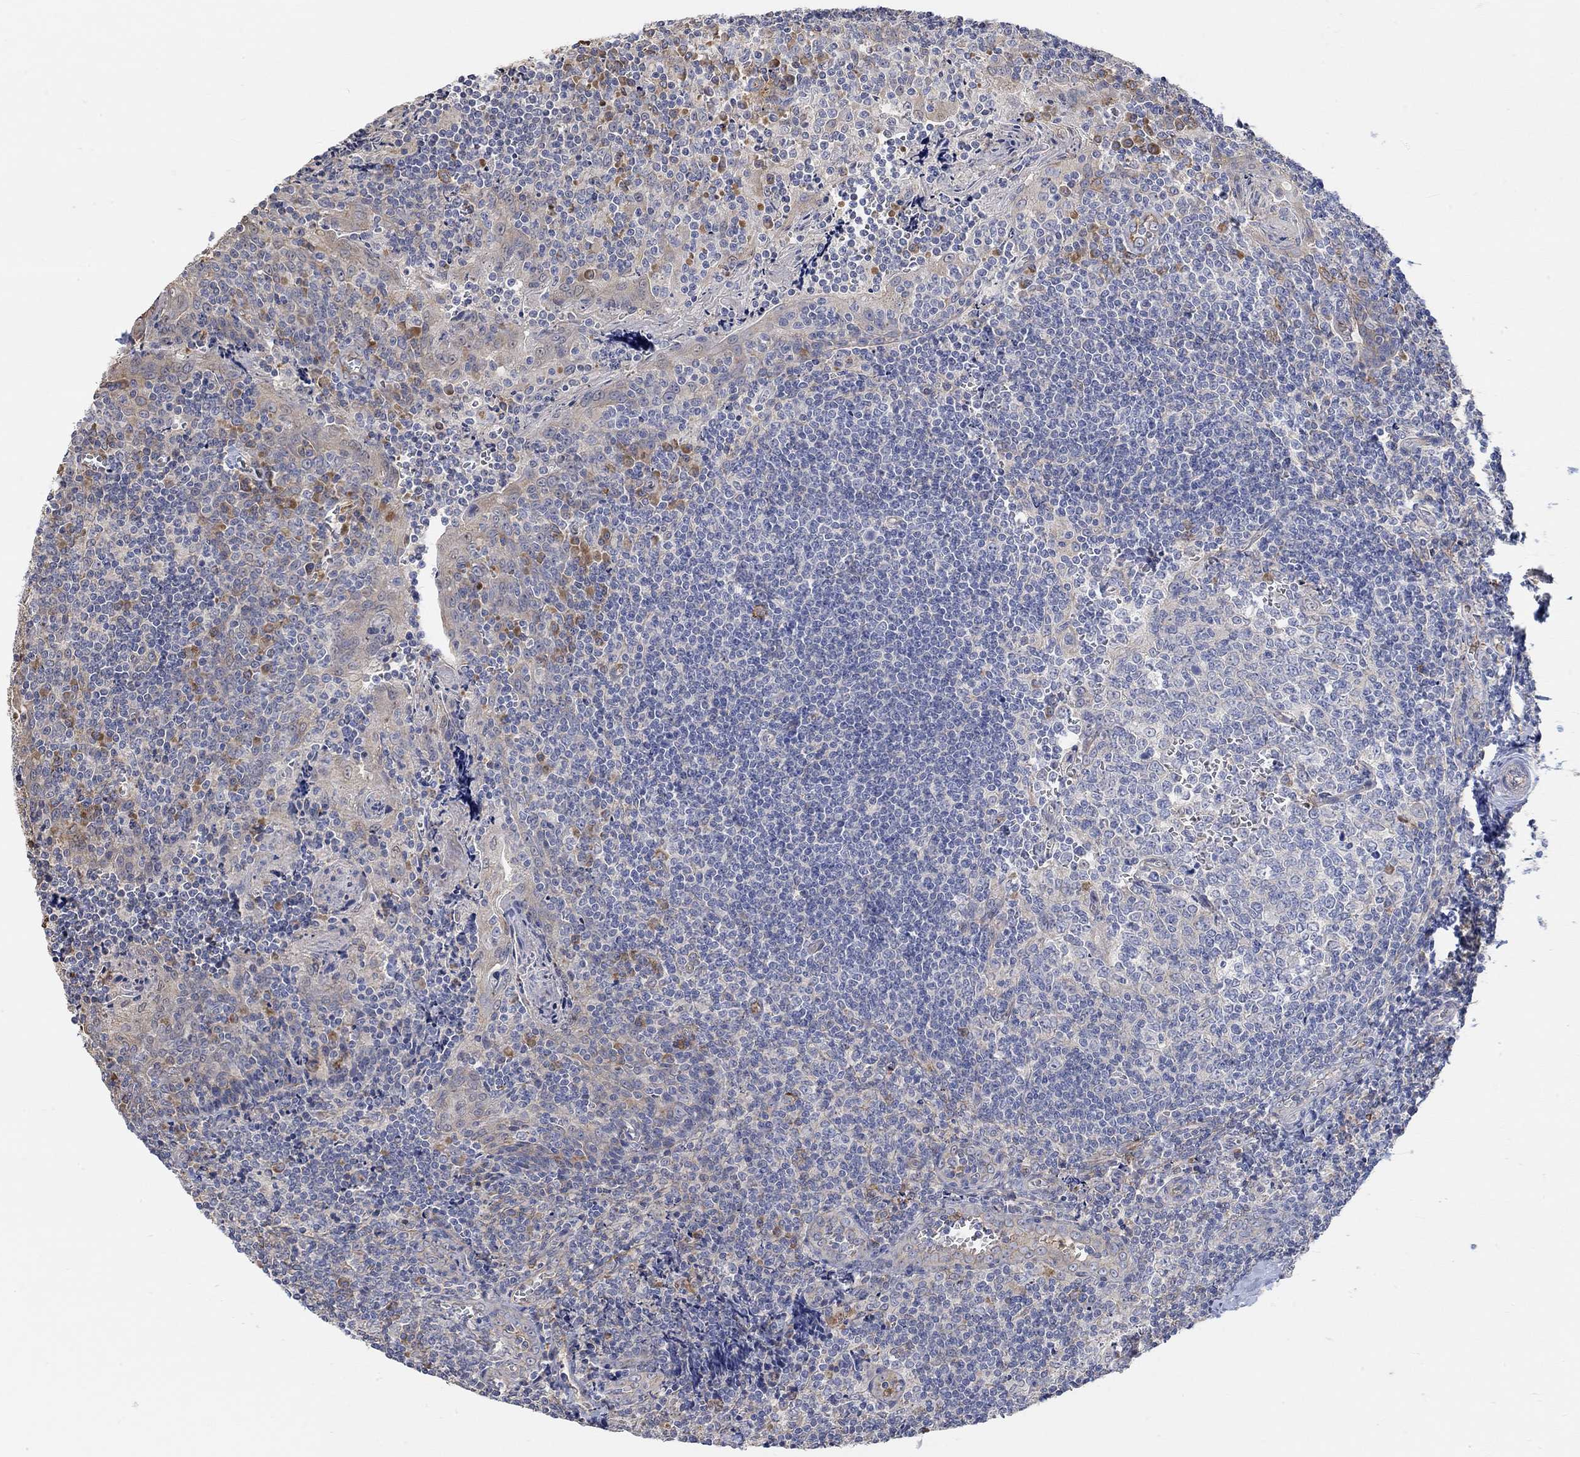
{"staining": {"intensity": "moderate", "quantity": "<25%", "location": "cytoplasmic/membranous"}, "tissue": "tonsil", "cell_type": "Germinal center cells", "image_type": "normal", "snomed": [{"axis": "morphology", "description": "Normal tissue, NOS"}, {"axis": "morphology", "description": "Inflammation, NOS"}, {"axis": "topography", "description": "Tonsil"}], "caption": "Immunohistochemical staining of unremarkable human tonsil displays low levels of moderate cytoplasmic/membranous staining in approximately <25% of germinal center cells. (Stains: DAB (3,3'-diaminobenzidine) in brown, nuclei in blue, Microscopy: brightfield microscopy at high magnification).", "gene": "SYT16", "patient": {"sex": "female", "age": 31}}